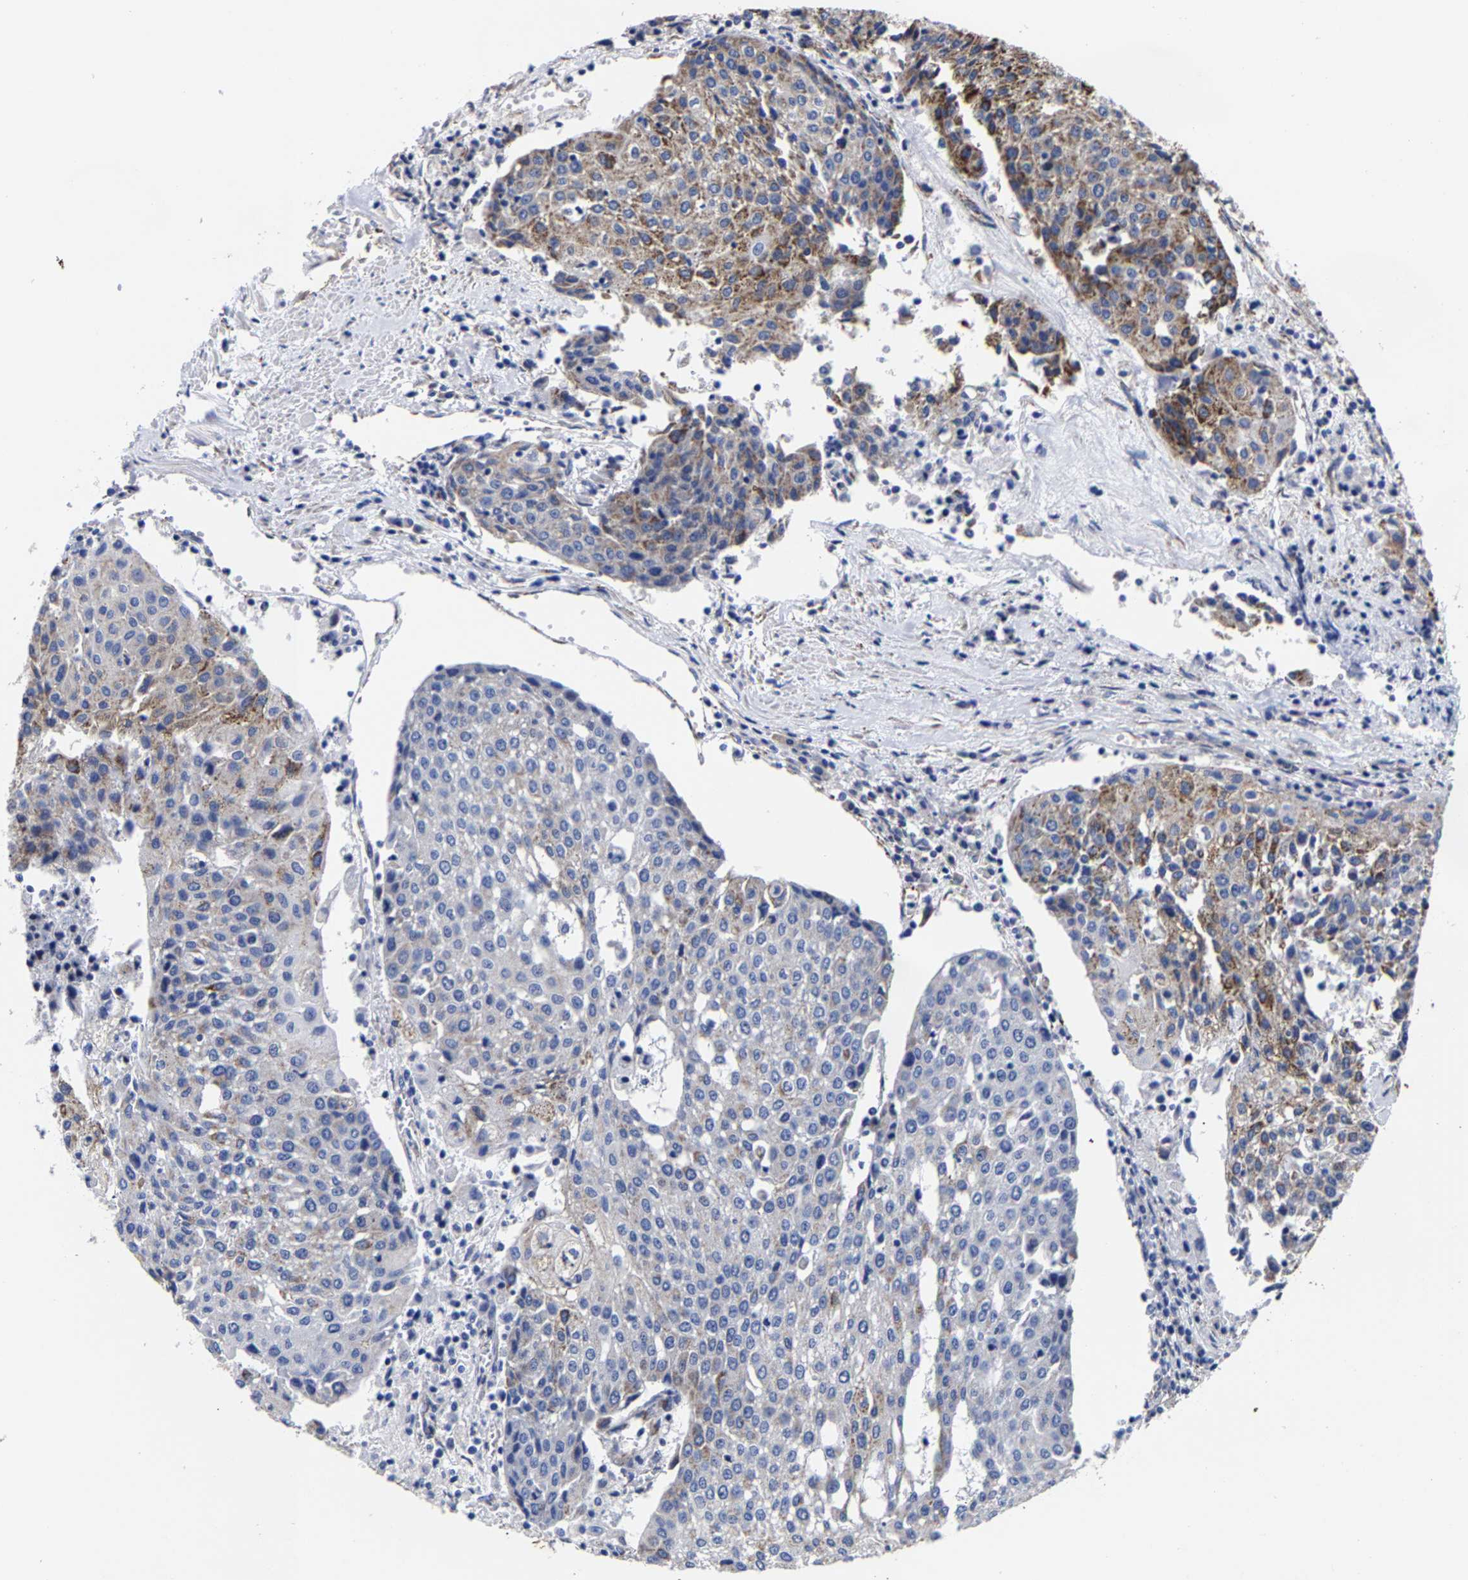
{"staining": {"intensity": "moderate", "quantity": "25%-75%", "location": "cytoplasmic/membranous"}, "tissue": "urothelial cancer", "cell_type": "Tumor cells", "image_type": "cancer", "snomed": [{"axis": "morphology", "description": "Urothelial carcinoma, High grade"}, {"axis": "topography", "description": "Urinary bladder"}], "caption": "This micrograph displays immunohistochemistry (IHC) staining of urothelial cancer, with medium moderate cytoplasmic/membranous staining in approximately 25%-75% of tumor cells.", "gene": "AASS", "patient": {"sex": "female", "age": 85}}